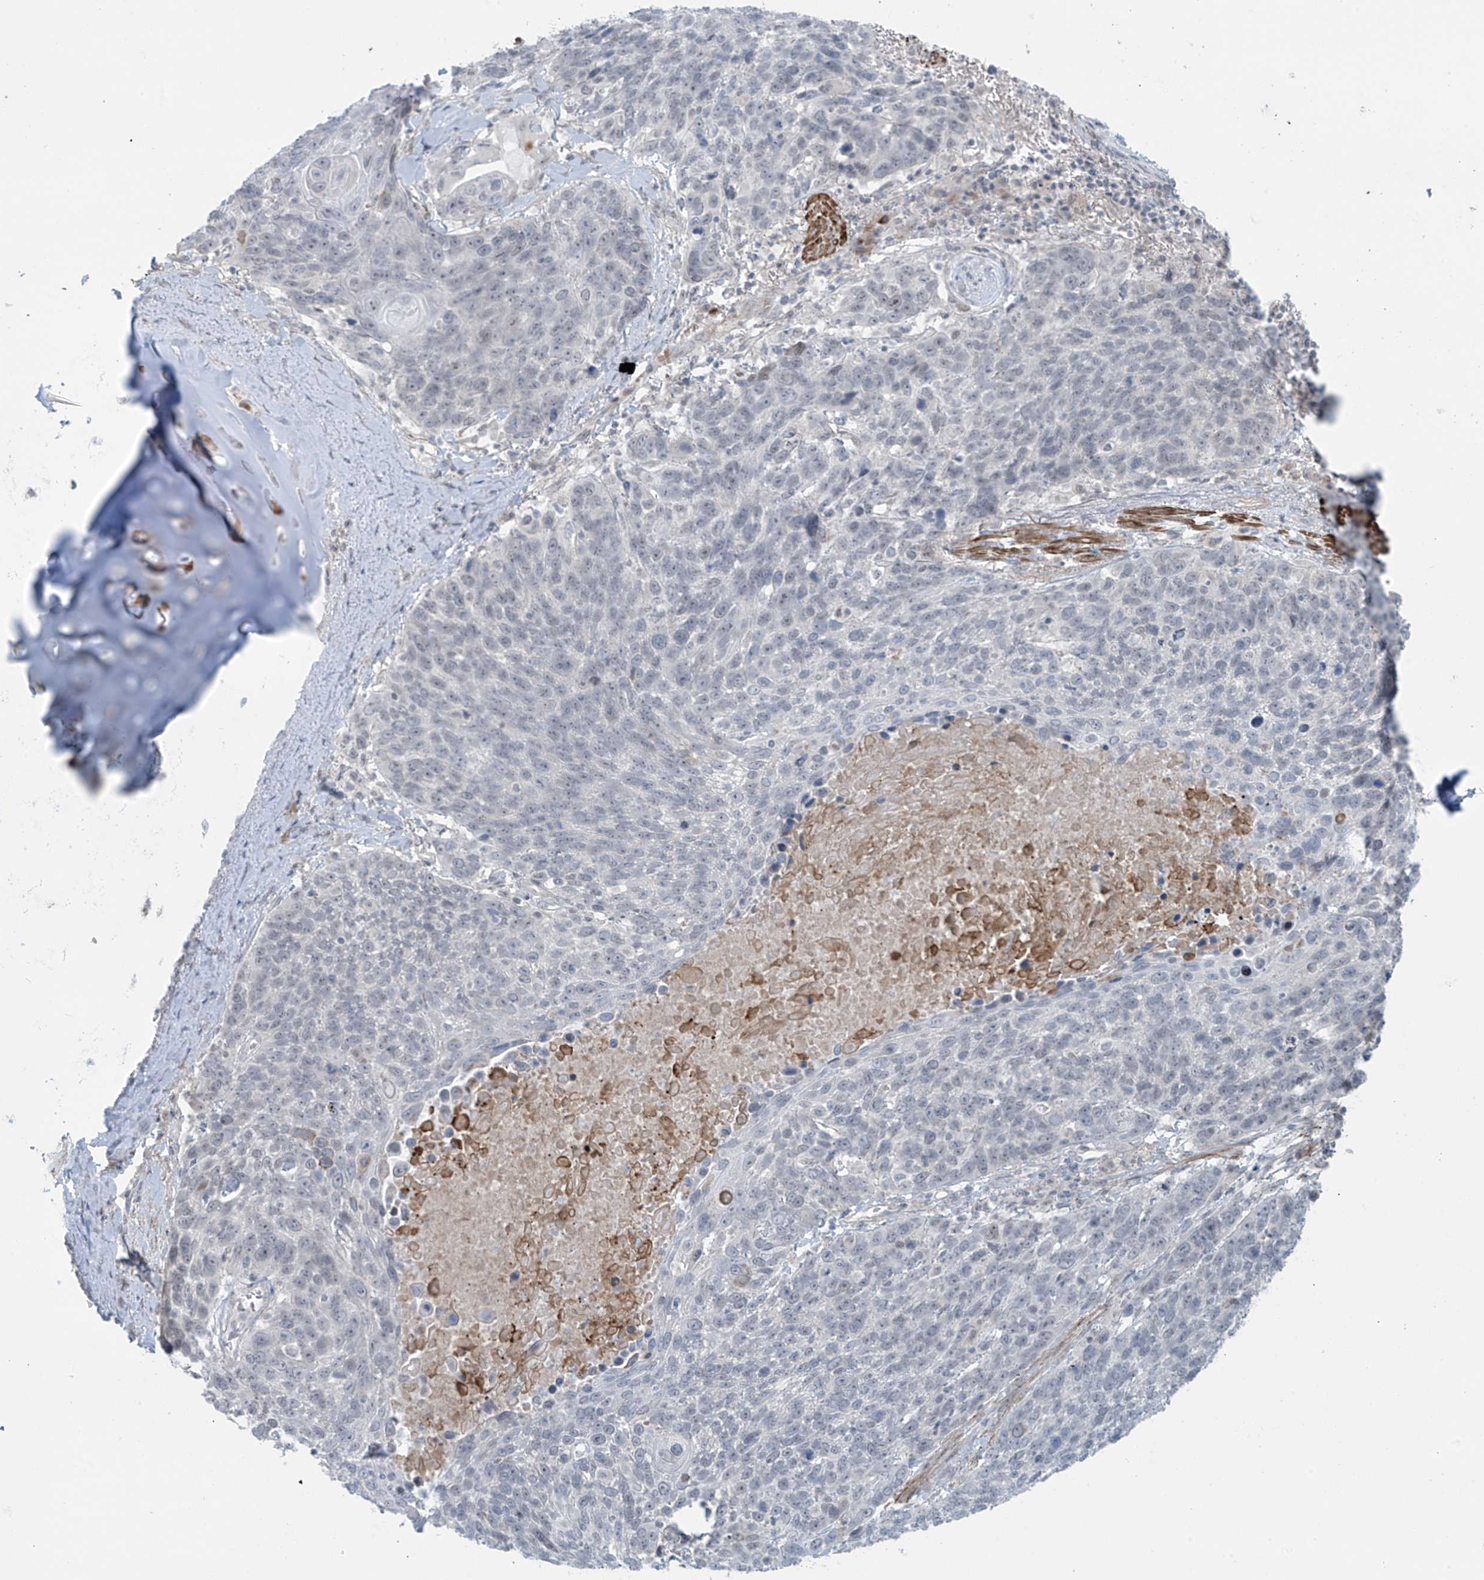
{"staining": {"intensity": "negative", "quantity": "none", "location": "none"}, "tissue": "lung cancer", "cell_type": "Tumor cells", "image_type": "cancer", "snomed": [{"axis": "morphology", "description": "Squamous cell carcinoma, NOS"}, {"axis": "topography", "description": "Lung"}], "caption": "Protein analysis of squamous cell carcinoma (lung) displays no significant positivity in tumor cells.", "gene": "RASGEF1A", "patient": {"sex": "male", "age": 66}}